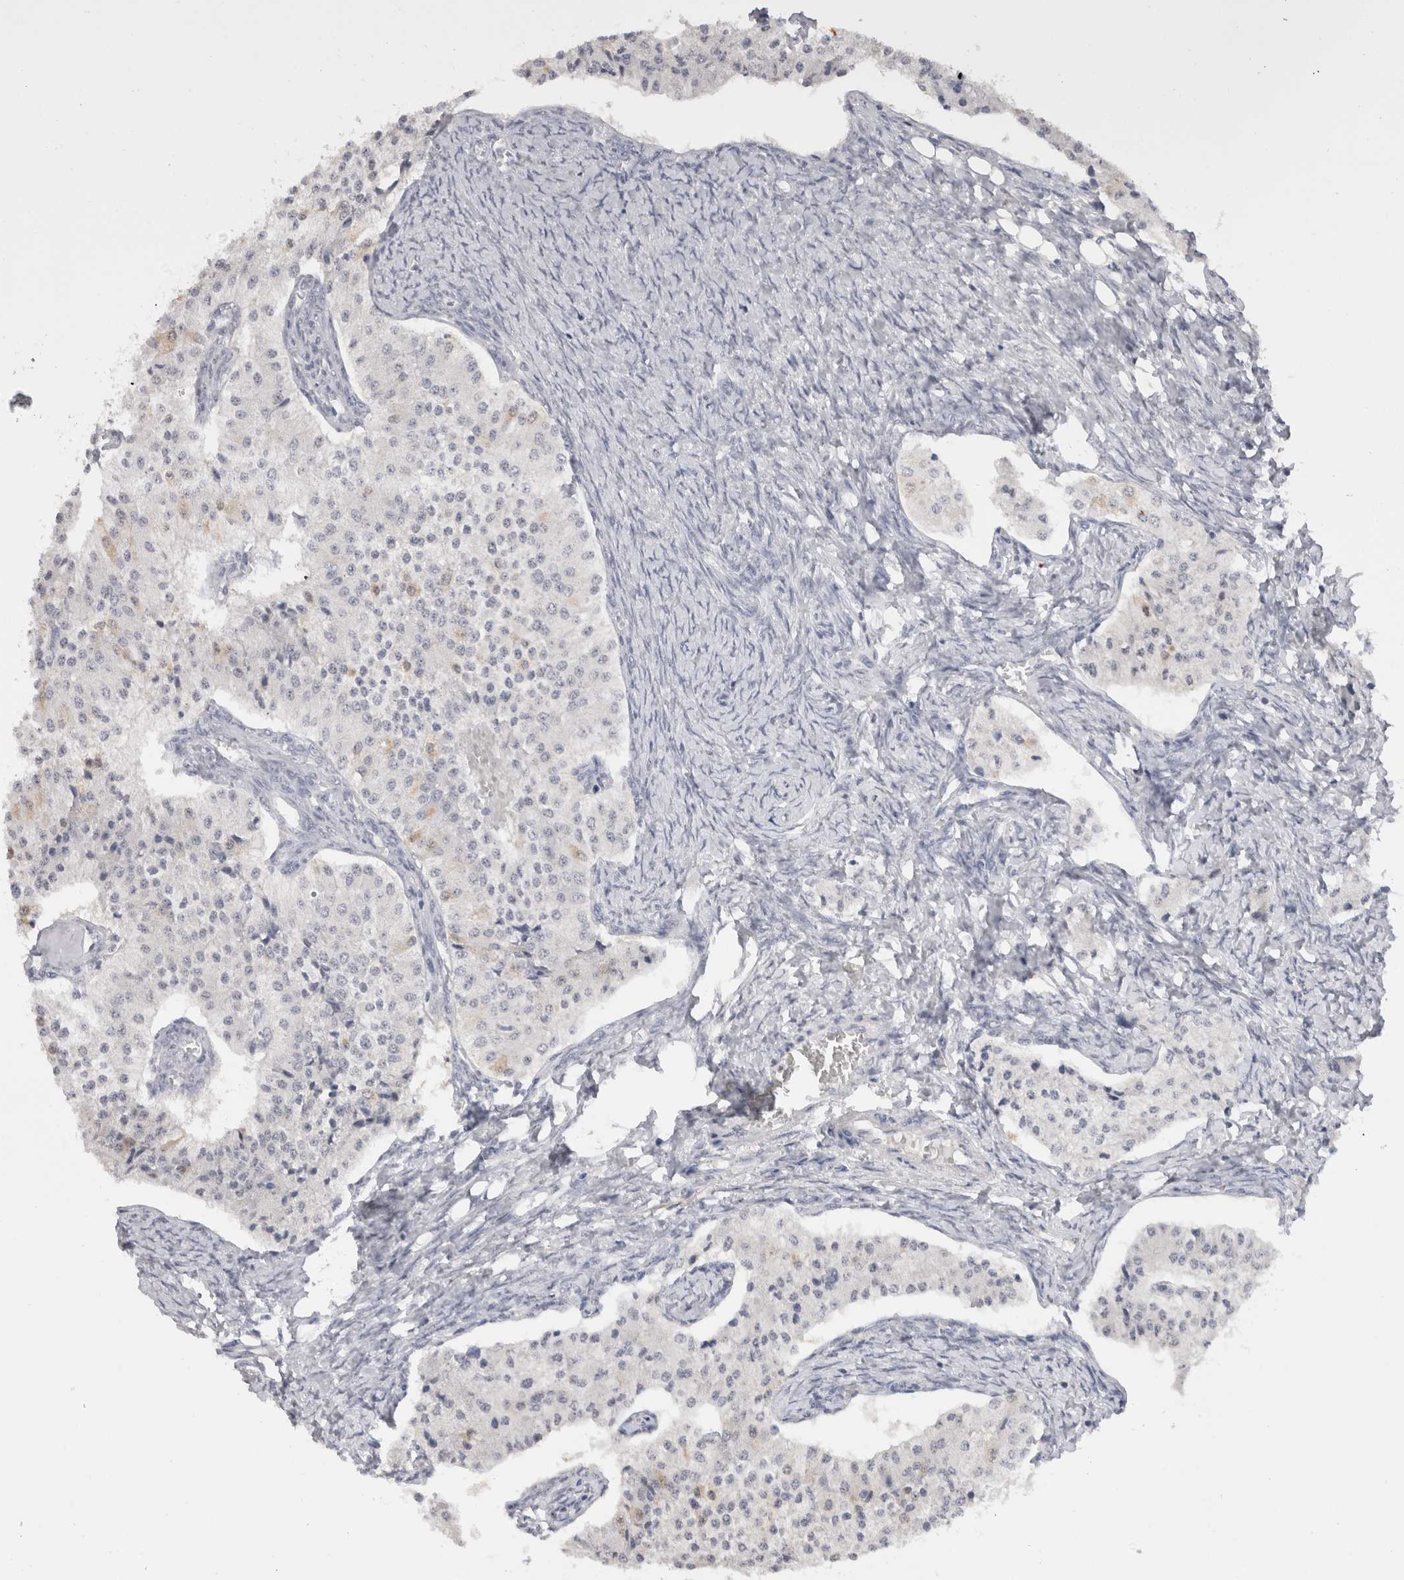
{"staining": {"intensity": "negative", "quantity": "none", "location": "none"}, "tissue": "carcinoid", "cell_type": "Tumor cells", "image_type": "cancer", "snomed": [{"axis": "morphology", "description": "Carcinoid, malignant, NOS"}, {"axis": "topography", "description": "Colon"}], "caption": "IHC photomicrograph of carcinoid (malignant) stained for a protein (brown), which demonstrates no positivity in tumor cells.", "gene": "CADM3", "patient": {"sex": "female", "age": 52}}